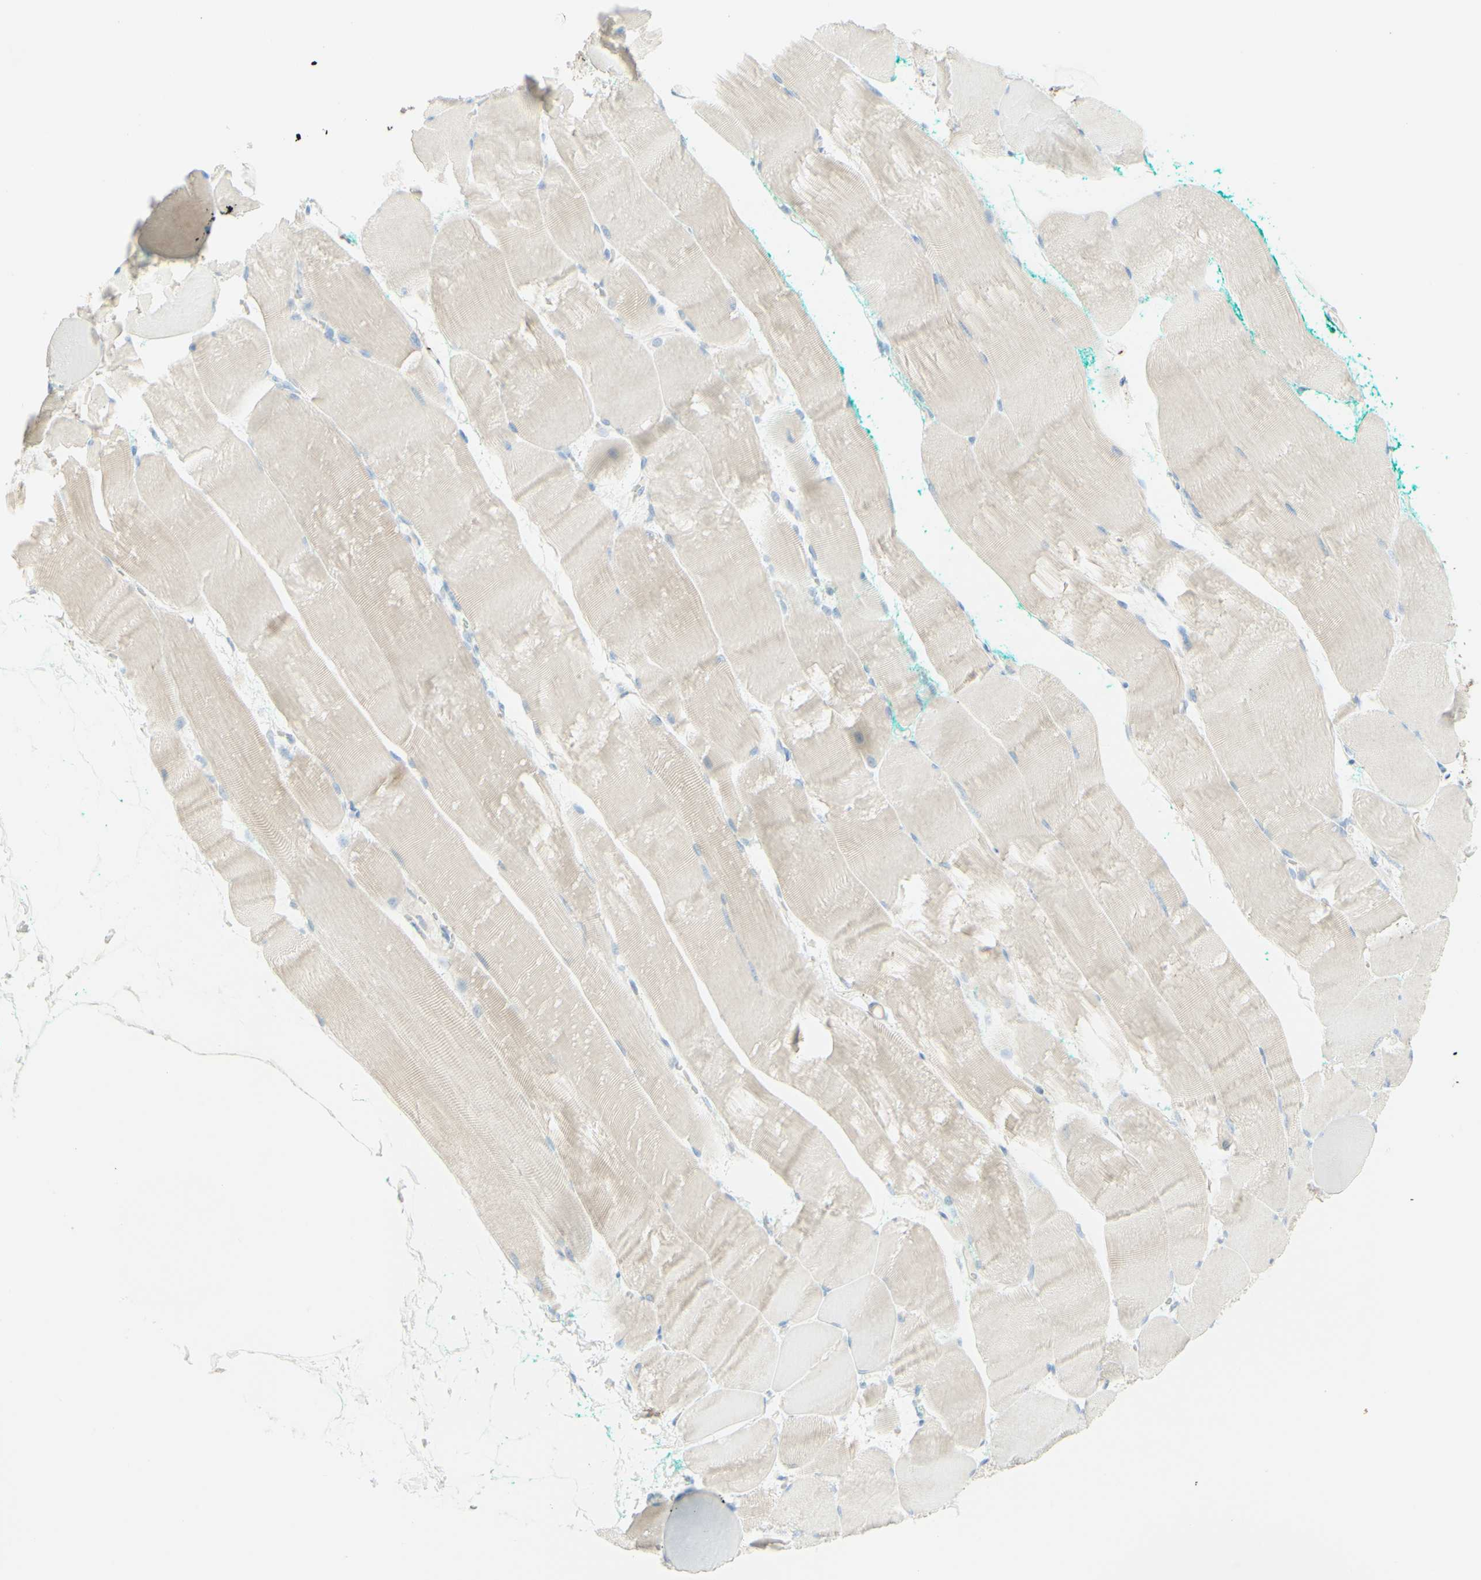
{"staining": {"intensity": "weak", "quantity": ">75%", "location": "cytoplasmic/membranous"}, "tissue": "skeletal muscle", "cell_type": "Myocytes", "image_type": "normal", "snomed": [{"axis": "morphology", "description": "Normal tissue, NOS"}, {"axis": "morphology", "description": "Squamous cell carcinoma, NOS"}, {"axis": "topography", "description": "Skeletal muscle"}], "caption": "Skeletal muscle stained with a brown dye demonstrates weak cytoplasmic/membranous positive positivity in approximately >75% of myocytes.", "gene": "ALCAM", "patient": {"sex": "male", "age": 51}}